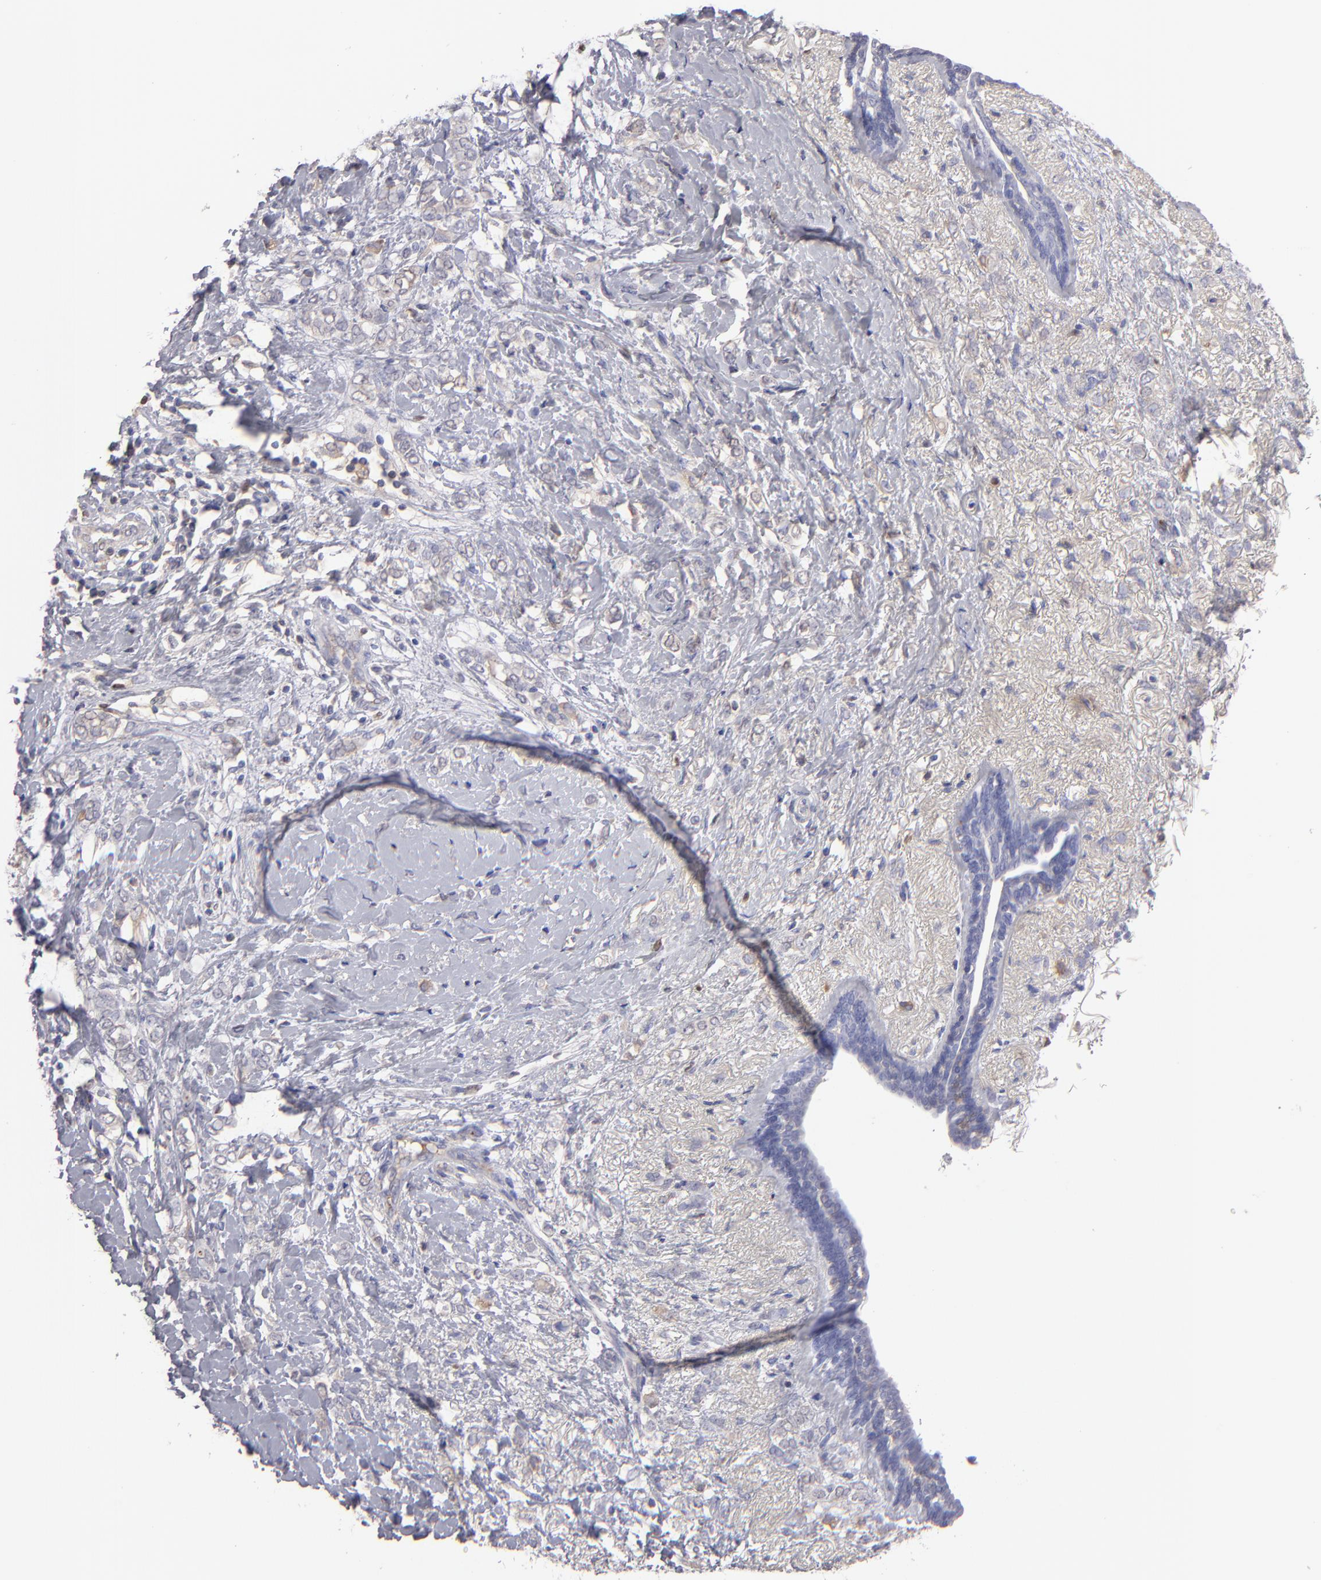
{"staining": {"intensity": "negative", "quantity": "none", "location": "none"}, "tissue": "breast cancer", "cell_type": "Tumor cells", "image_type": "cancer", "snomed": [{"axis": "morphology", "description": "Normal tissue, NOS"}, {"axis": "morphology", "description": "Lobular carcinoma"}, {"axis": "topography", "description": "Breast"}], "caption": "Tumor cells show no significant staining in lobular carcinoma (breast). The staining is performed using DAB (3,3'-diaminobenzidine) brown chromogen with nuclei counter-stained in using hematoxylin.", "gene": "ABCC4", "patient": {"sex": "female", "age": 47}}